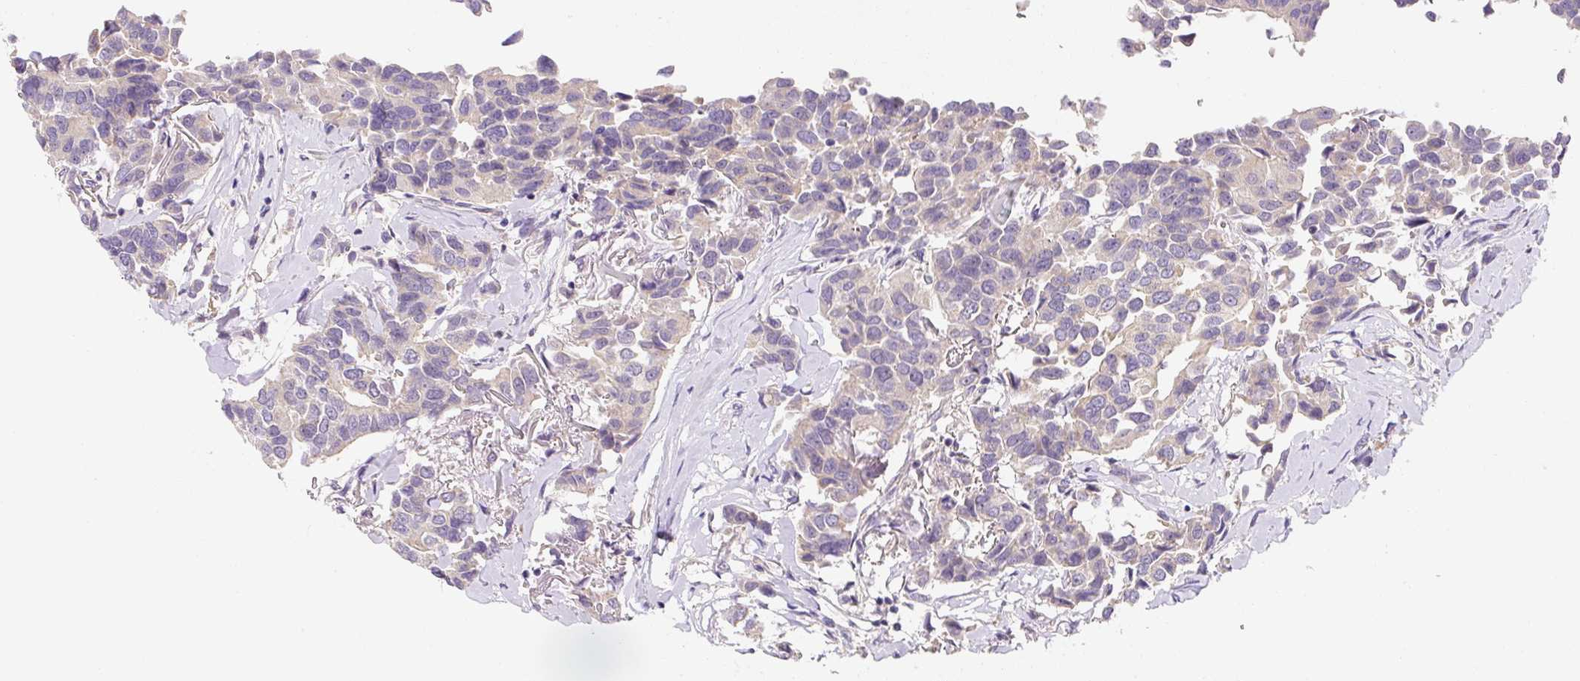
{"staining": {"intensity": "negative", "quantity": "none", "location": "none"}, "tissue": "breast cancer", "cell_type": "Tumor cells", "image_type": "cancer", "snomed": [{"axis": "morphology", "description": "Duct carcinoma"}, {"axis": "topography", "description": "Breast"}], "caption": "This is a image of immunohistochemistry staining of breast cancer (infiltrating ductal carcinoma), which shows no expression in tumor cells.", "gene": "PLA2G4A", "patient": {"sex": "female", "age": 80}}